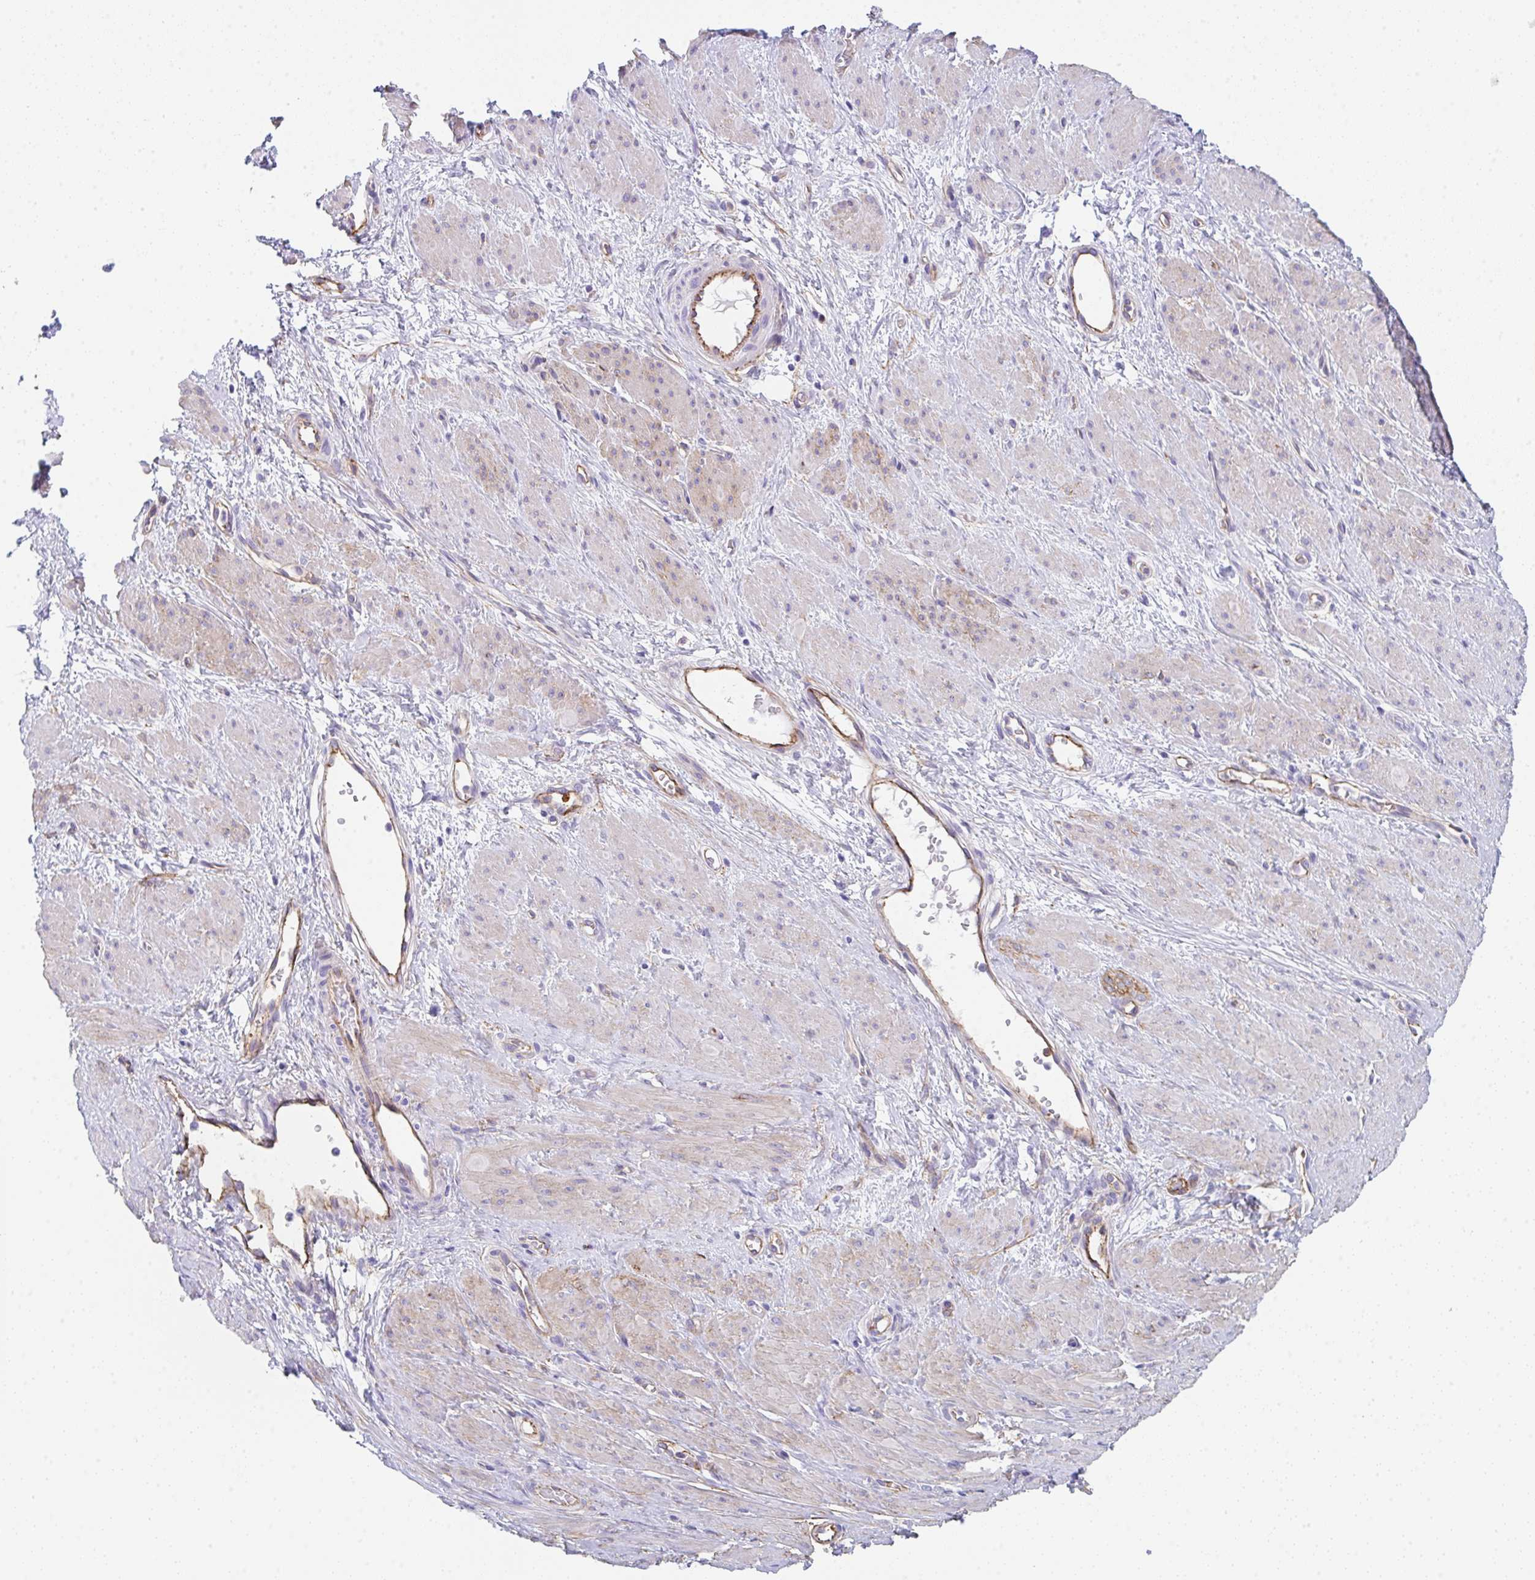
{"staining": {"intensity": "weak", "quantity": "<25%", "location": "cytoplasmic/membranous"}, "tissue": "smooth muscle", "cell_type": "Smooth muscle cells", "image_type": "normal", "snomed": [{"axis": "morphology", "description": "Normal tissue, NOS"}, {"axis": "topography", "description": "Smooth muscle"}, {"axis": "topography", "description": "Uterus"}], "caption": "High power microscopy micrograph of an immunohistochemistry (IHC) histopathology image of unremarkable smooth muscle, revealing no significant positivity in smooth muscle cells. The staining was performed using DAB (3,3'-diaminobenzidine) to visualize the protein expression in brown, while the nuclei were stained in blue with hematoxylin (Magnification: 20x).", "gene": "DBN1", "patient": {"sex": "female", "age": 39}}